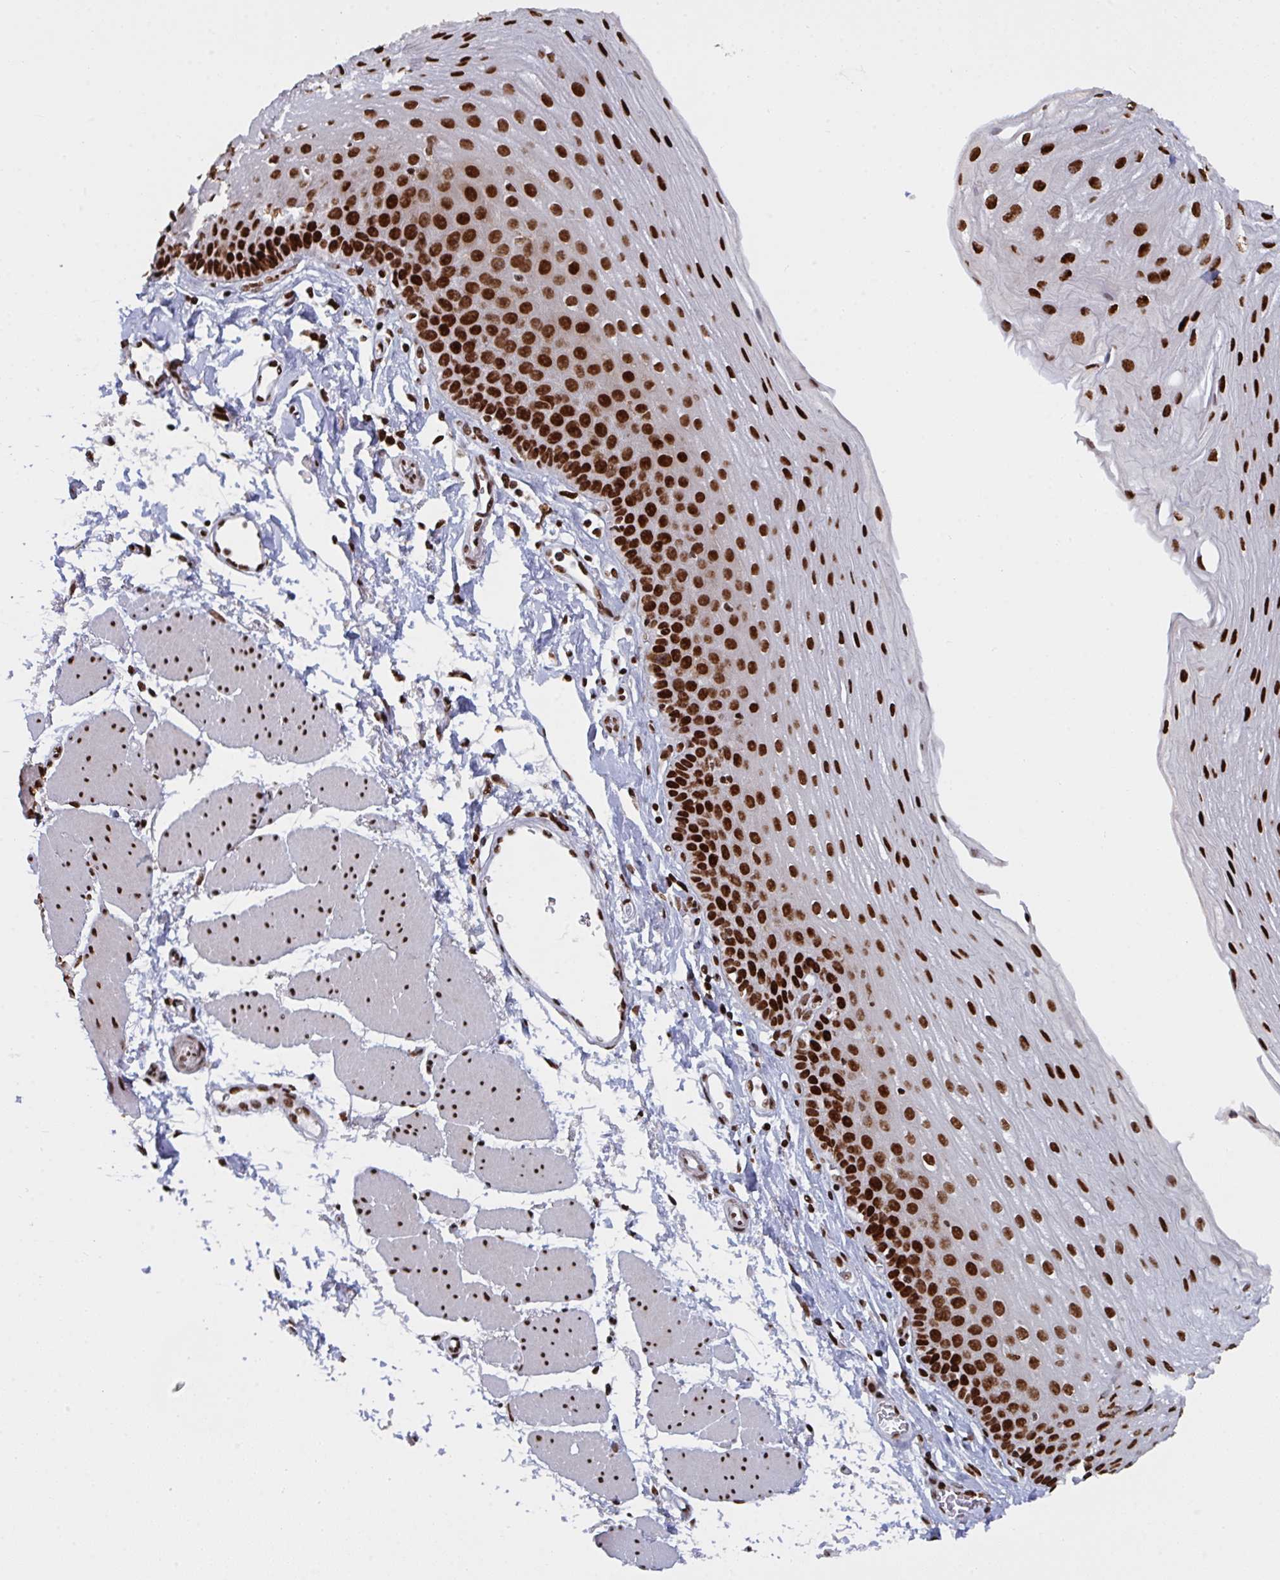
{"staining": {"intensity": "strong", "quantity": ">75%", "location": "nuclear"}, "tissue": "esophagus", "cell_type": "Squamous epithelial cells", "image_type": "normal", "snomed": [{"axis": "morphology", "description": "Normal tissue, NOS"}, {"axis": "topography", "description": "Esophagus"}], "caption": "A high amount of strong nuclear staining is seen in approximately >75% of squamous epithelial cells in unremarkable esophagus.", "gene": "ZNF607", "patient": {"sex": "female", "age": 81}}